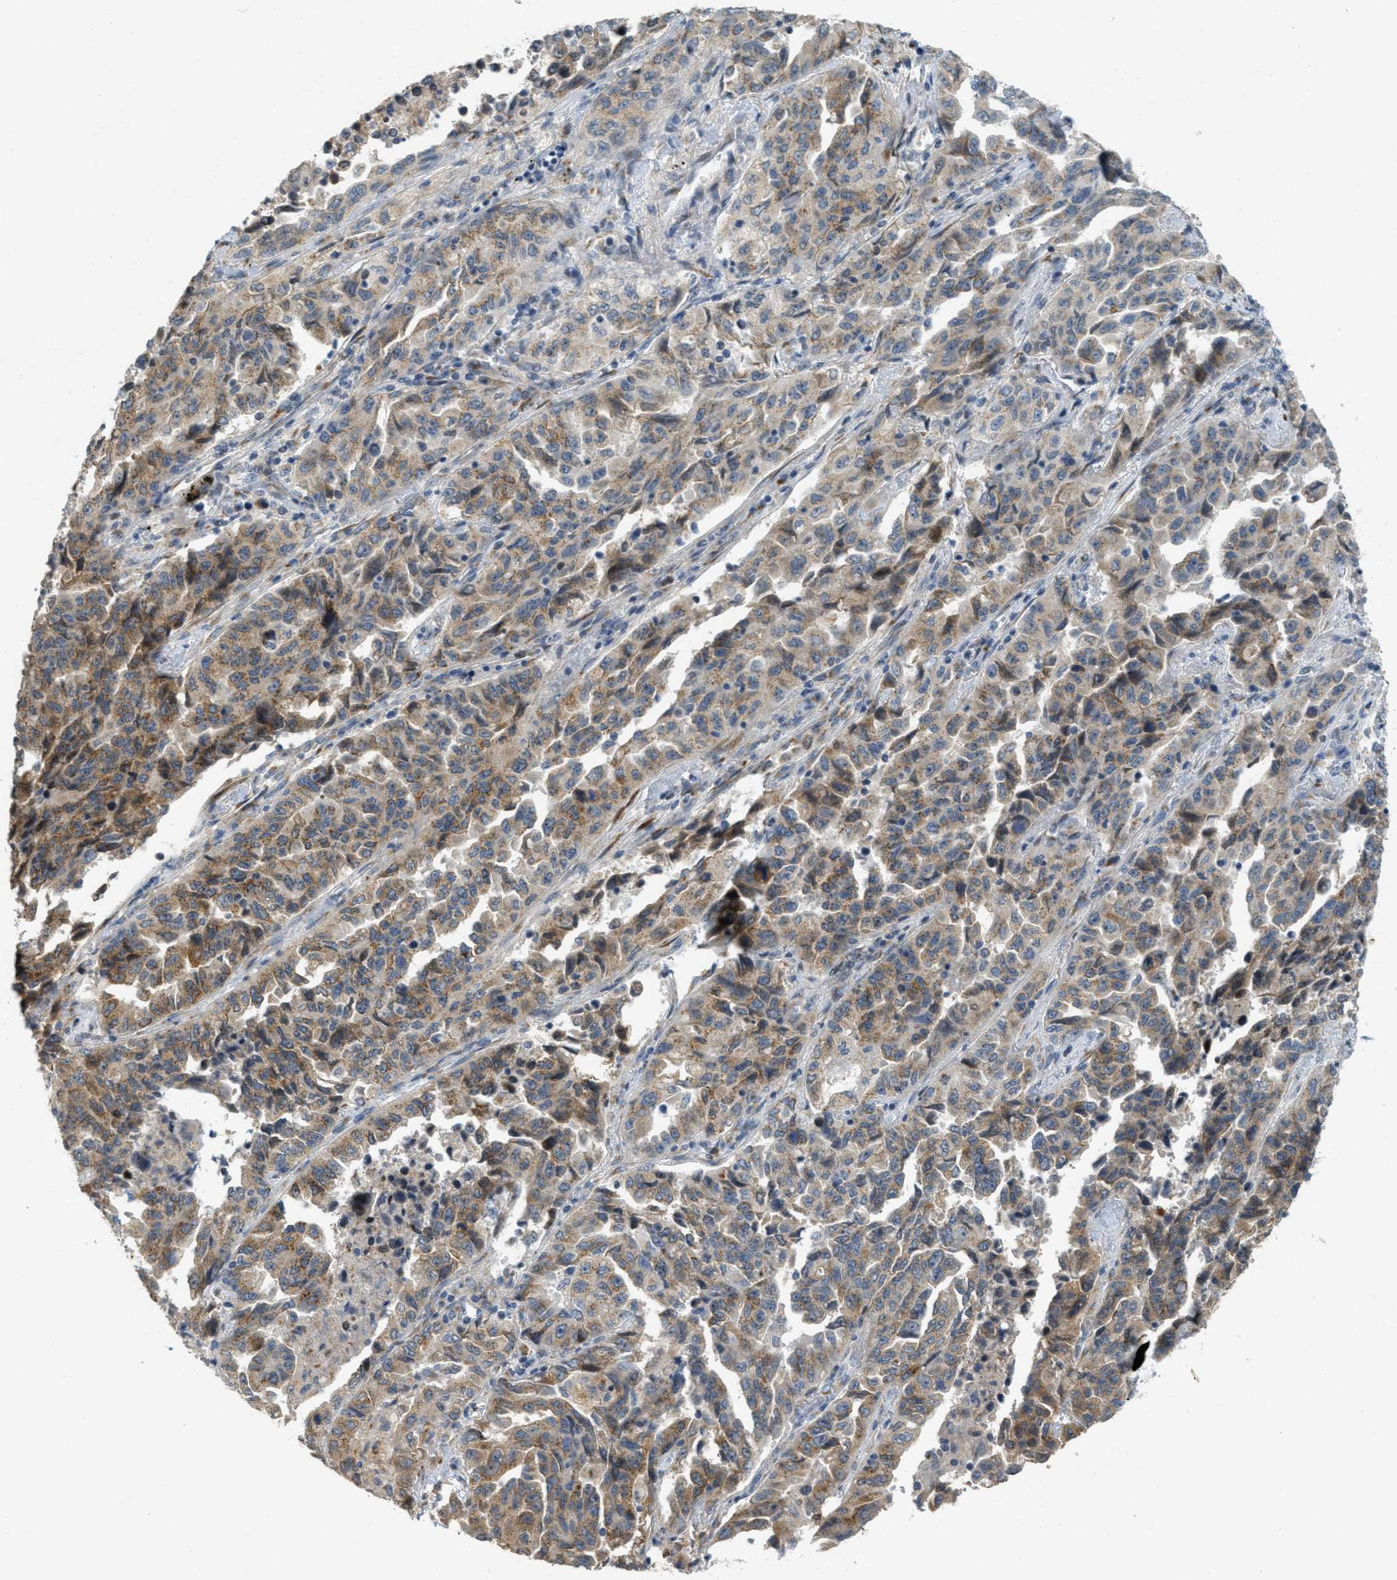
{"staining": {"intensity": "moderate", "quantity": ">75%", "location": "cytoplasmic/membranous"}, "tissue": "lung cancer", "cell_type": "Tumor cells", "image_type": "cancer", "snomed": [{"axis": "morphology", "description": "Adenocarcinoma, NOS"}, {"axis": "topography", "description": "Lung"}], "caption": "The photomicrograph exhibits a brown stain indicating the presence of a protein in the cytoplasmic/membranous of tumor cells in lung cancer.", "gene": "ZFPL1", "patient": {"sex": "female", "age": 51}}